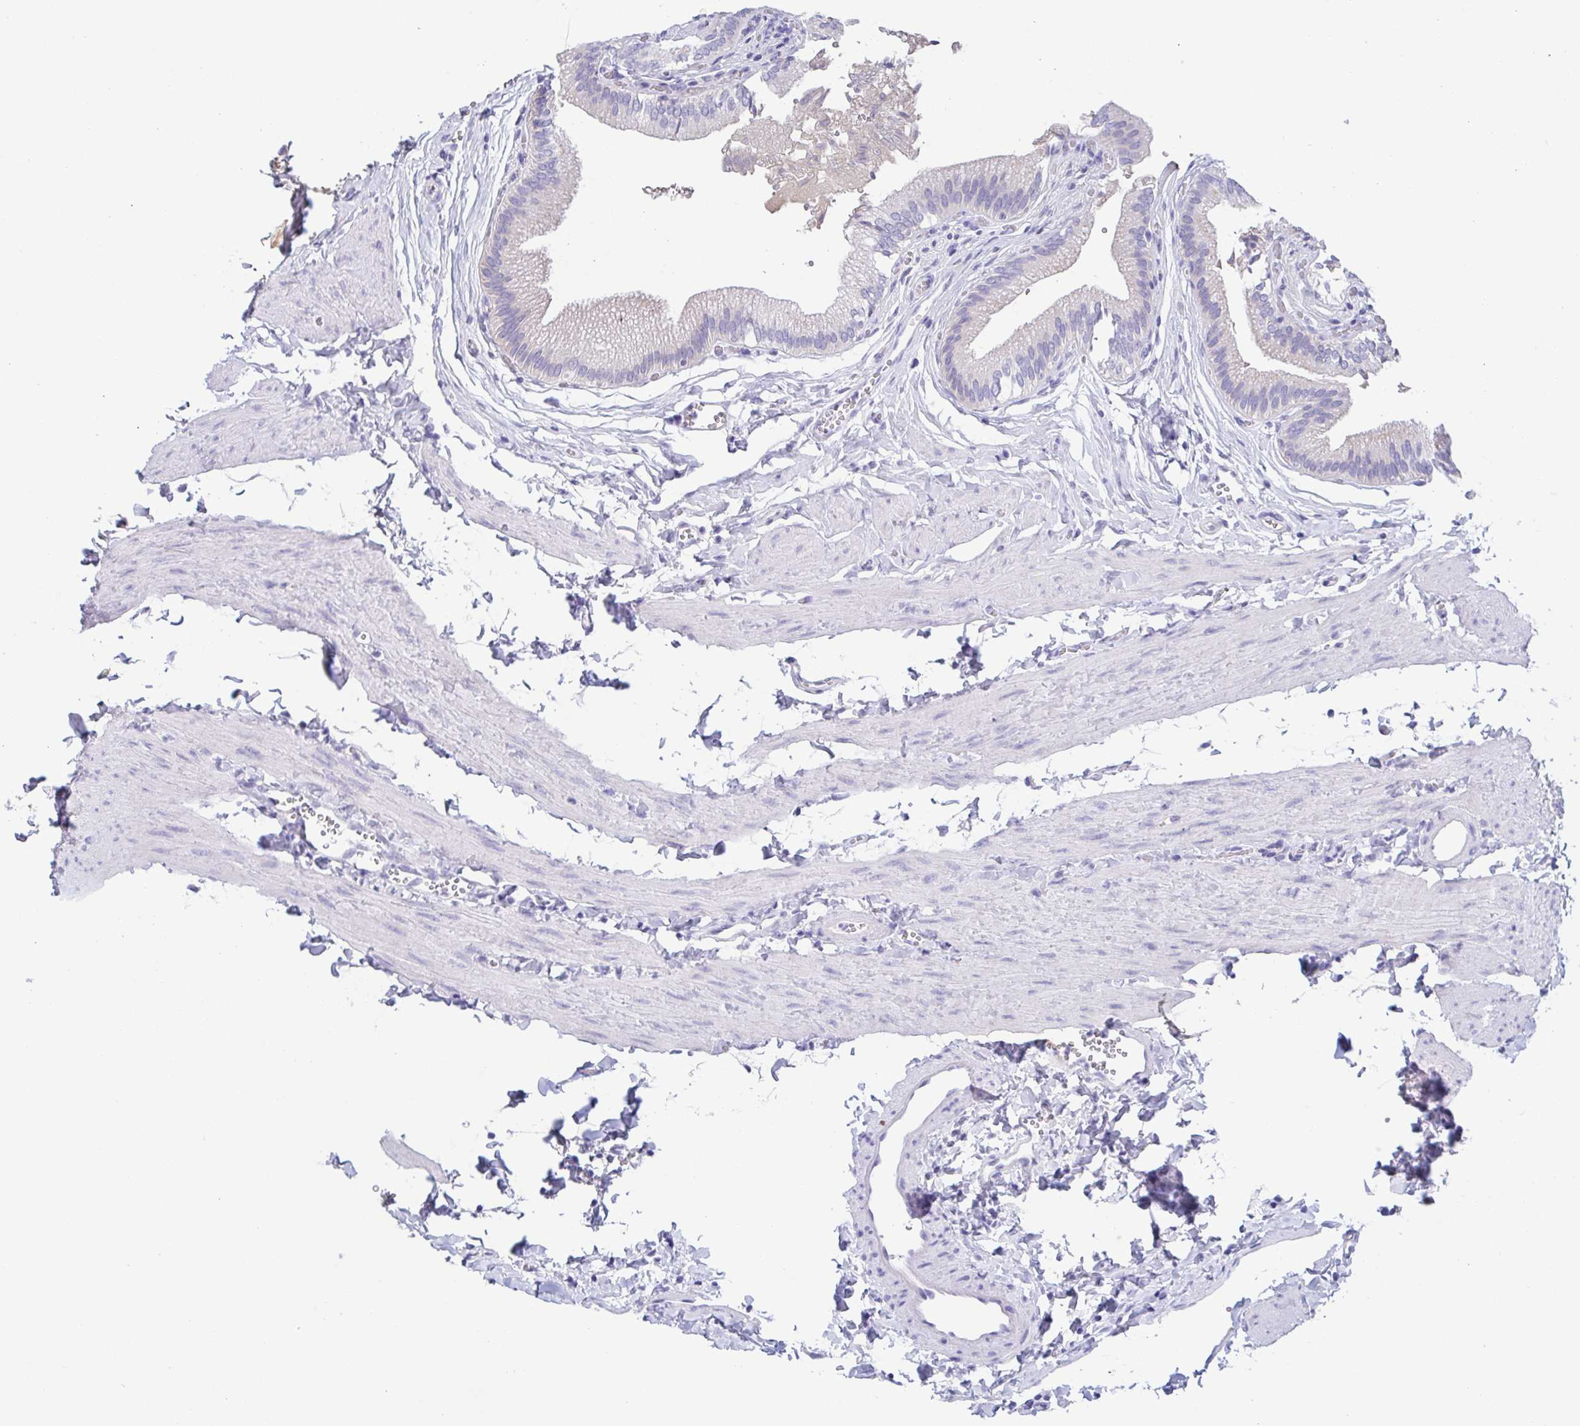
{"staining": {"intensity": "negative", "quantity": "none", "location": "none"}, "tissue": "gallbladder", "cell_type": "Glandular cells", "image_type": "normal", "snomed": [{"axis": "morphology", "description": "Normal tissue, NOS"}, {"axis": "topography", "description": "Gallbladder"}, {"axis": "topography", "description": "Peripheral nerve tissue"}], "caption": "Glandular cells are negative for protein expression in benign human gallbladder.", "gene": "TREH", "patient": {"sex": "male", "age": 17}}